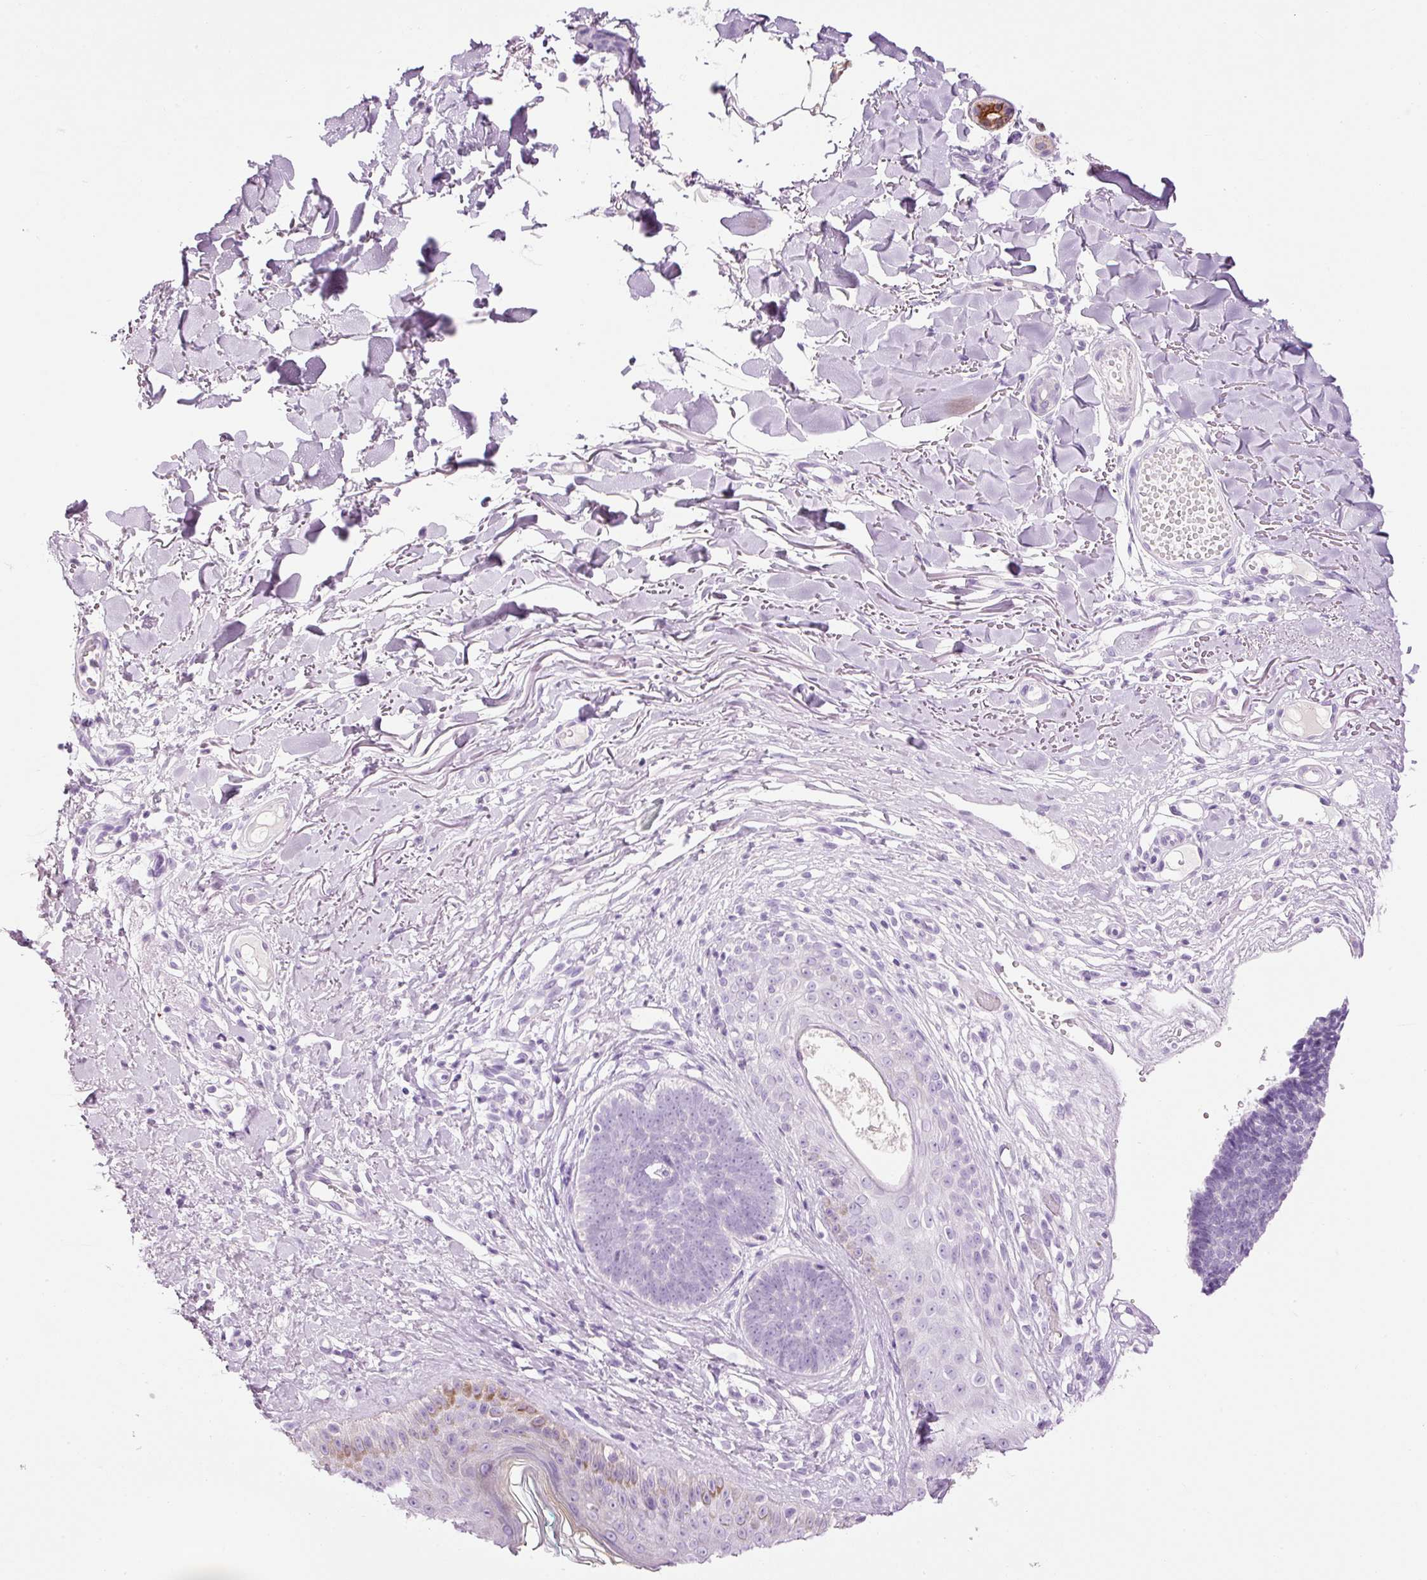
{"staining": {"intensity": "negative", "quantity": "none", "location": "none"}, "tissue": "skin cancer", "cell_type": "Tumor cells", "image_type": "cancer", "snomed": [{"axis": "morphology", "description": "Basal cell carcinoma"}, {"axis": "topography", "description": "Skin"}, {"axis": "topography", "description": "Skin of neck"}, {"axis": "topography", "description": "Skin of shoulder"}, {"axis": "topography", "description": "Skin of back"}], "caption": "A high-resolution micrograph shows immunohistochemistry (IHC) staining of skin basal cell carcinoma, which reveals no significant positivity in tumor cells.", "gene": "CARD16", "patient": {"sex": "male", "age": 80}}